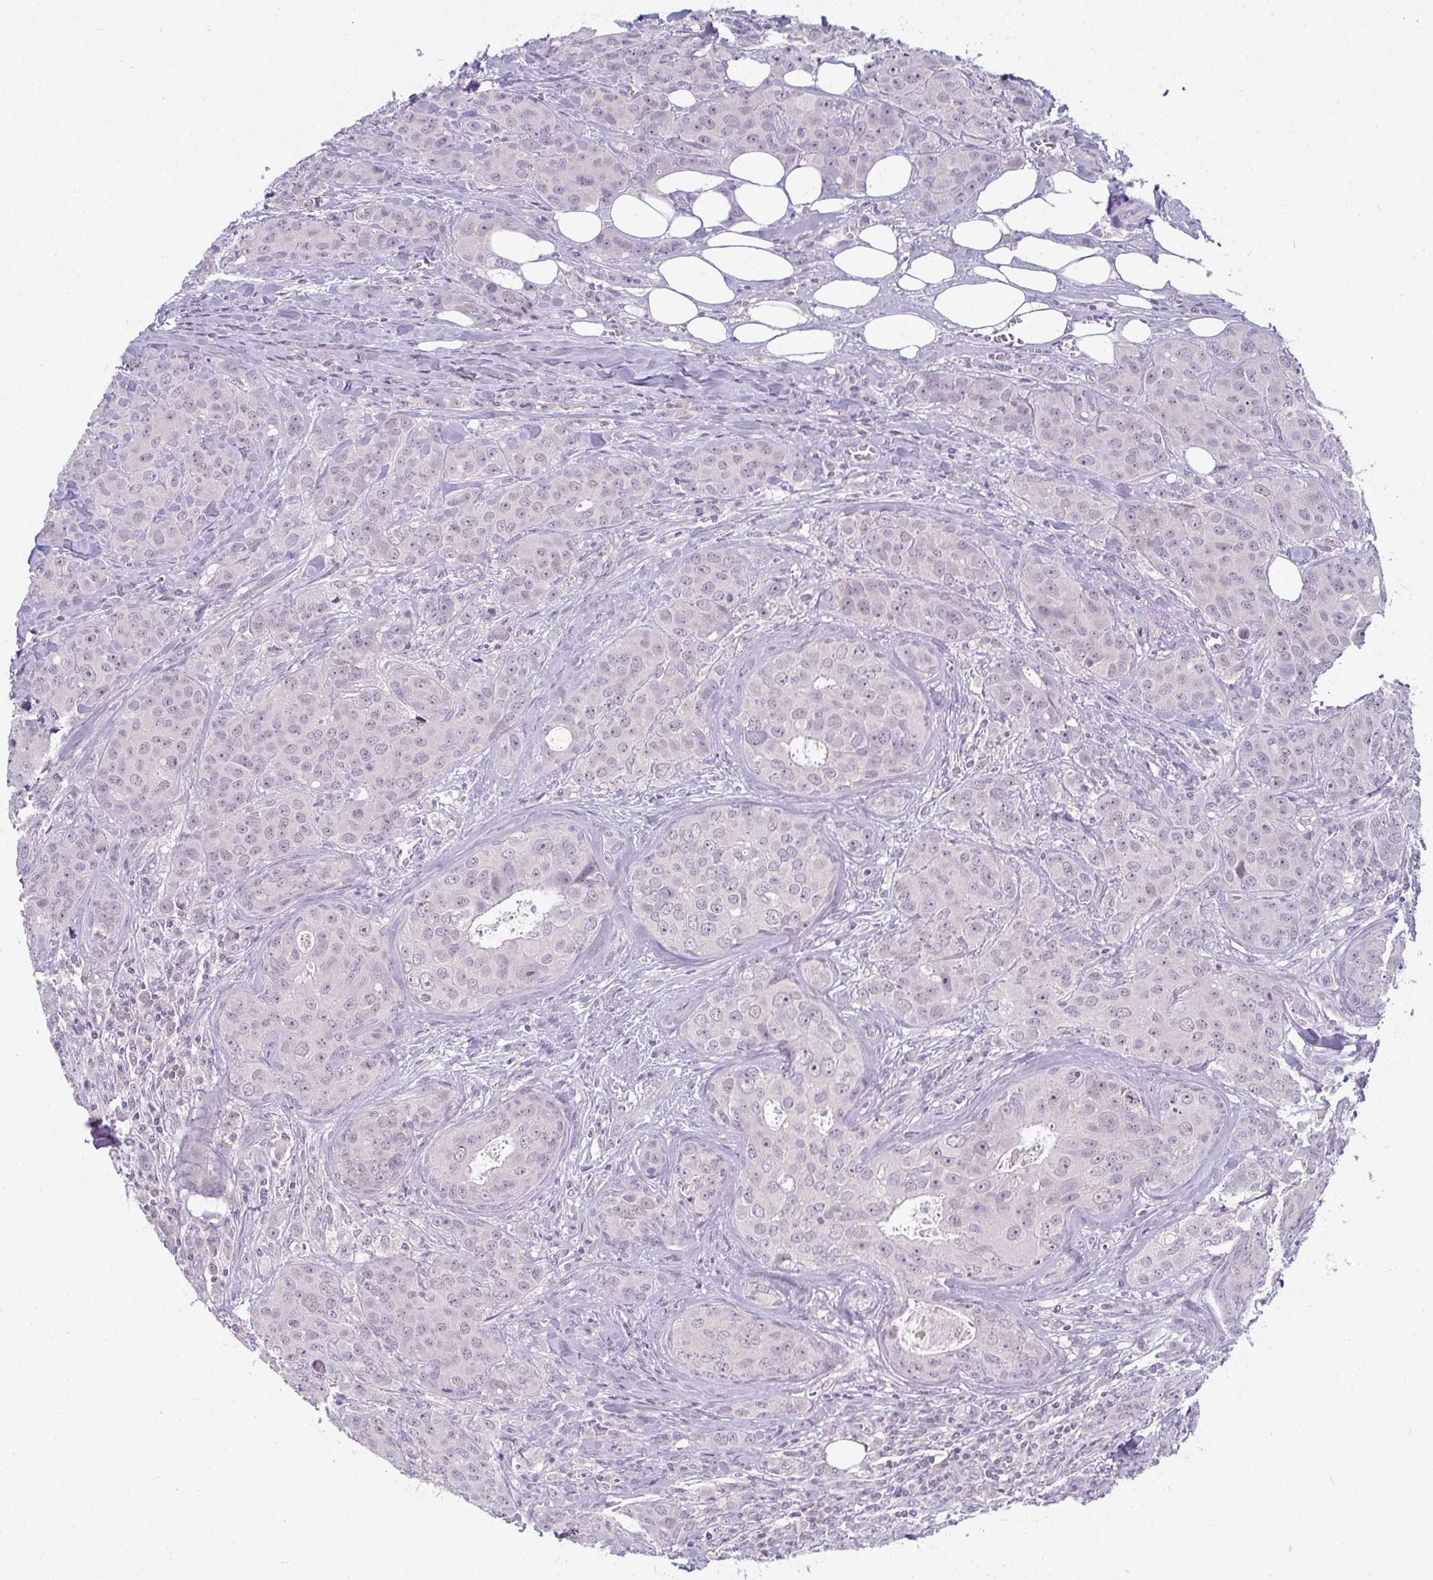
{"staining": {"intensity": "negative", "quantity": "none", "location": "none"}, "tissue": "breast cancer", "cell_type": "Tumor cells", "image_type": "cancer", "snomed": [{"axis": "morphology", "description": "Duct carcinoma"}, {"axis": "topography", "description": "Breast"}], "caption": "Breast invasive ductal carcinoma was stained to show a protein in brown. There is no significant expression in tumor cells.", "gene": "PPFIA4", "patient": {"sex": "female", "age": 43}}